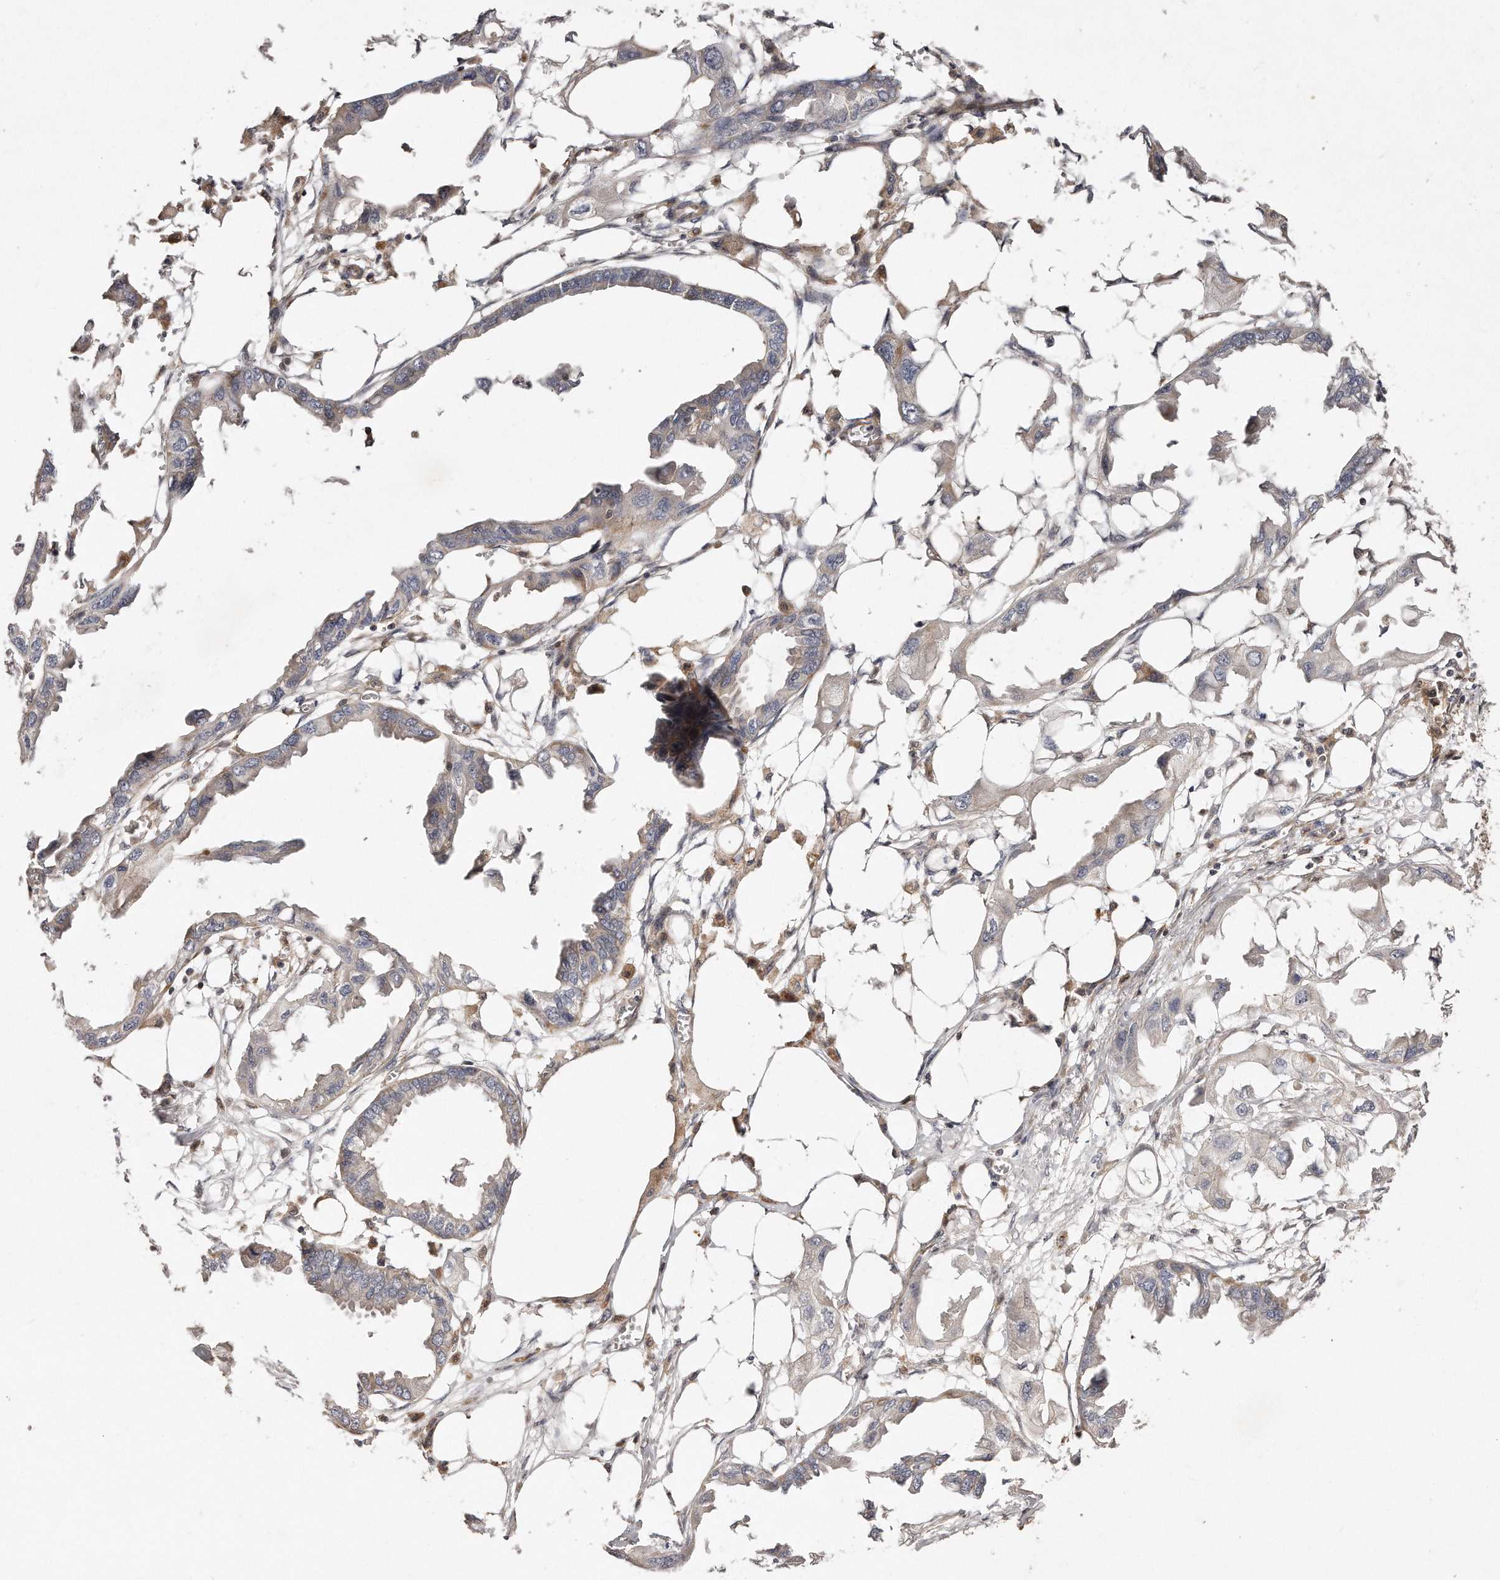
{"staining": {"intensity": "negative", "quantity": "none", "location": "none"}, "tissue": "endometrial cancer", "cell_type": "Tumor cells", "image_type": "cancer", "snomed": [{"axis": "morphology", "description": "Adenocarcinoma, NOS"}, {"axis": "morphology", "description": "Adenocarcinoma, metastatic, NOS"}, {"axis": "topography", "description": "Adipose tissue"}, {"axis": "topography", "description": "Endometrium"}], "caption": "Tumor cells show no significant positivity in adenocarcinoma (endometrial).", "gene": "GBP4", "patient": {"sex": "female", "age": 67}}